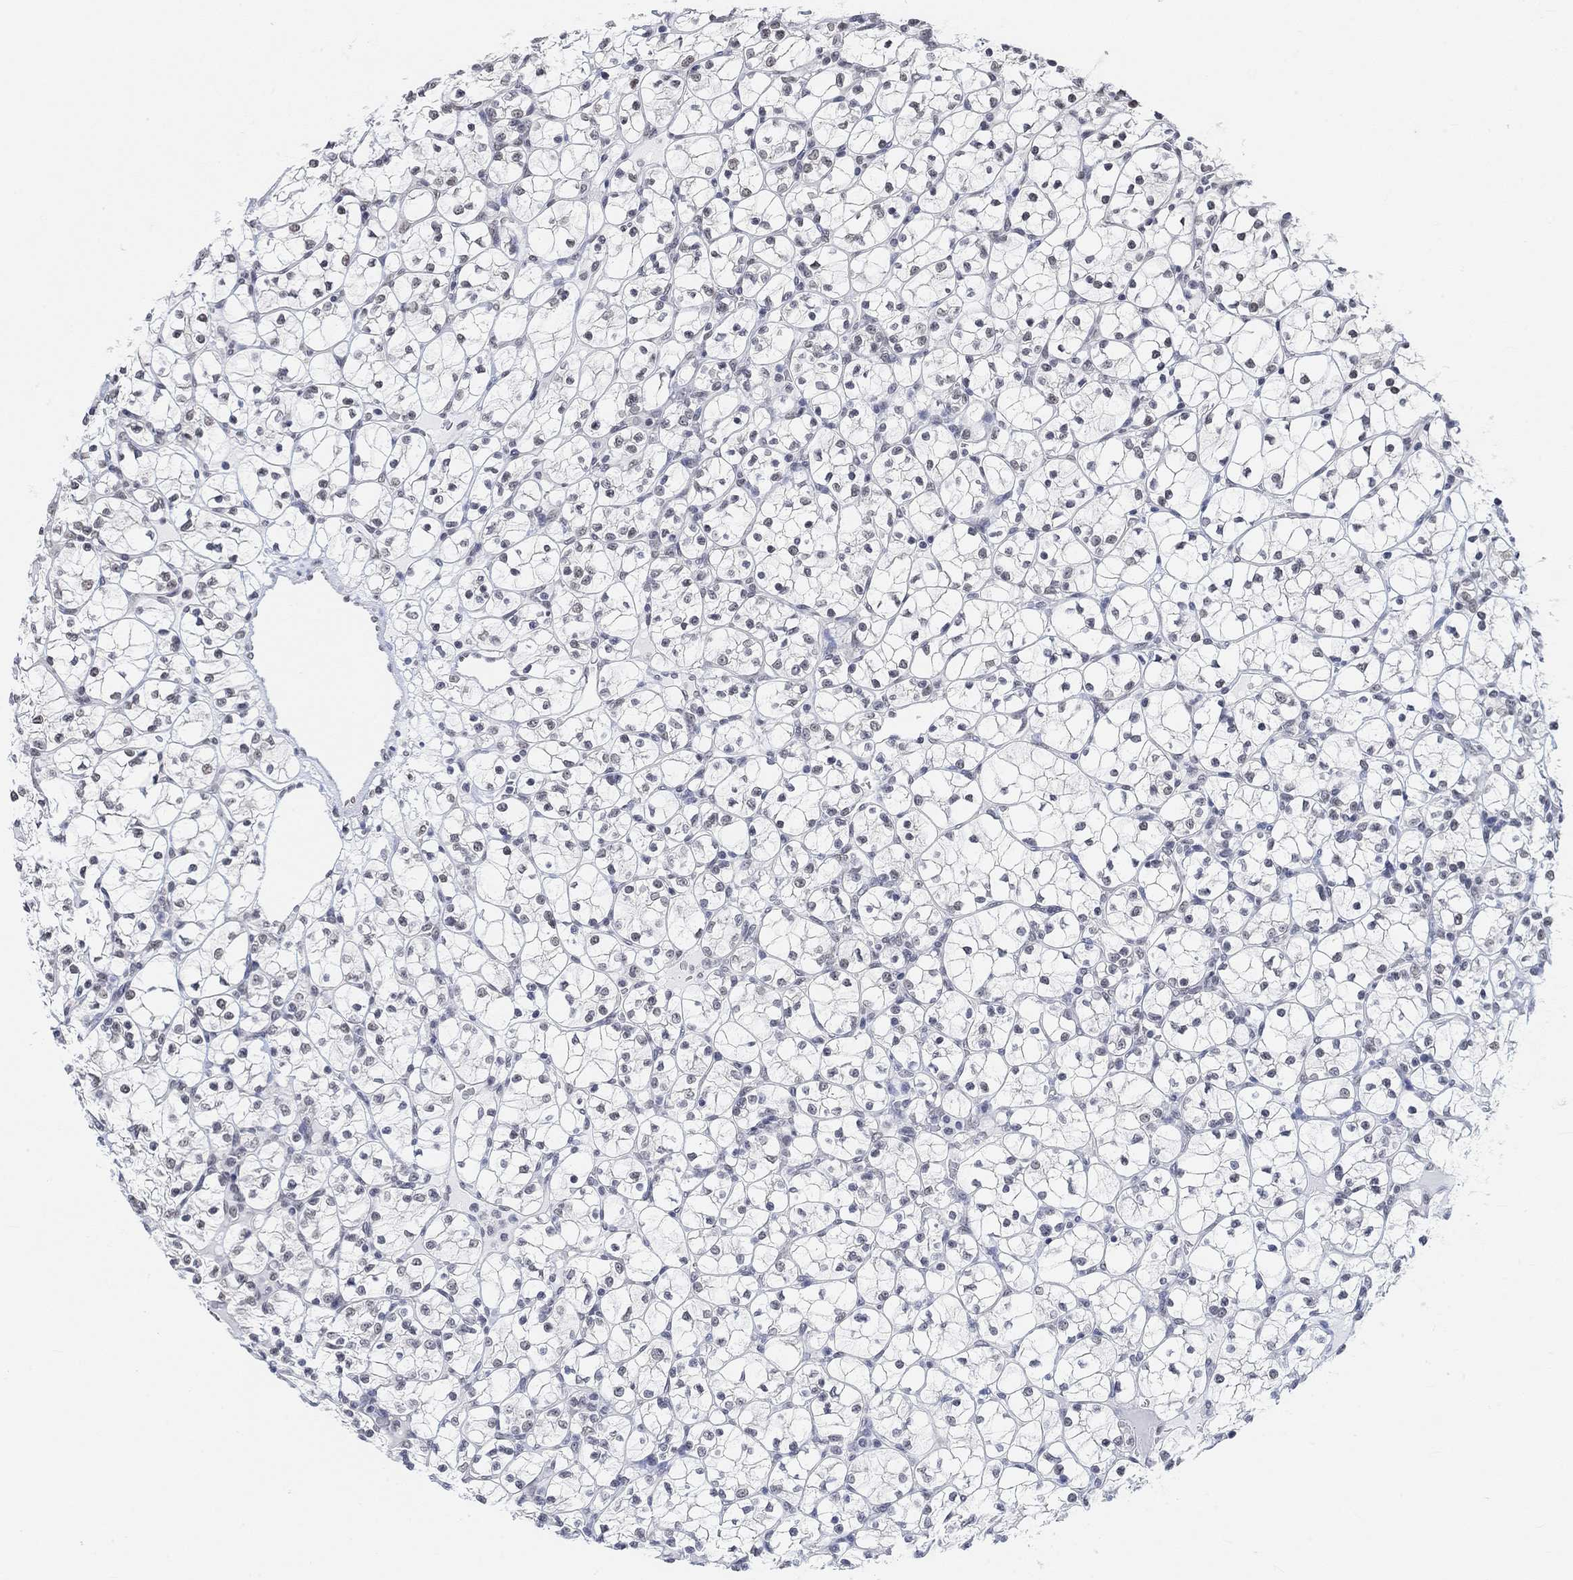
{"staining": {"intensity": "negative", "quantity": "none", "location": "none"}, "tissue": "renal cancer", "cell_type": "Tumor cells", "image_type": "cancer", "snomed": [{"axis": "morphology", "description": "Adenocarcinoma, NOS"}, {"axis": "topography", "description": "Kidney"}], "caption": "Human adenocarcinoma (renal) stained for a protein using immunohistochemistry (IHC) shows no positivity in tumor cells.", "gene": "PURG", "patient": {"sex": "female", "age": 89}}